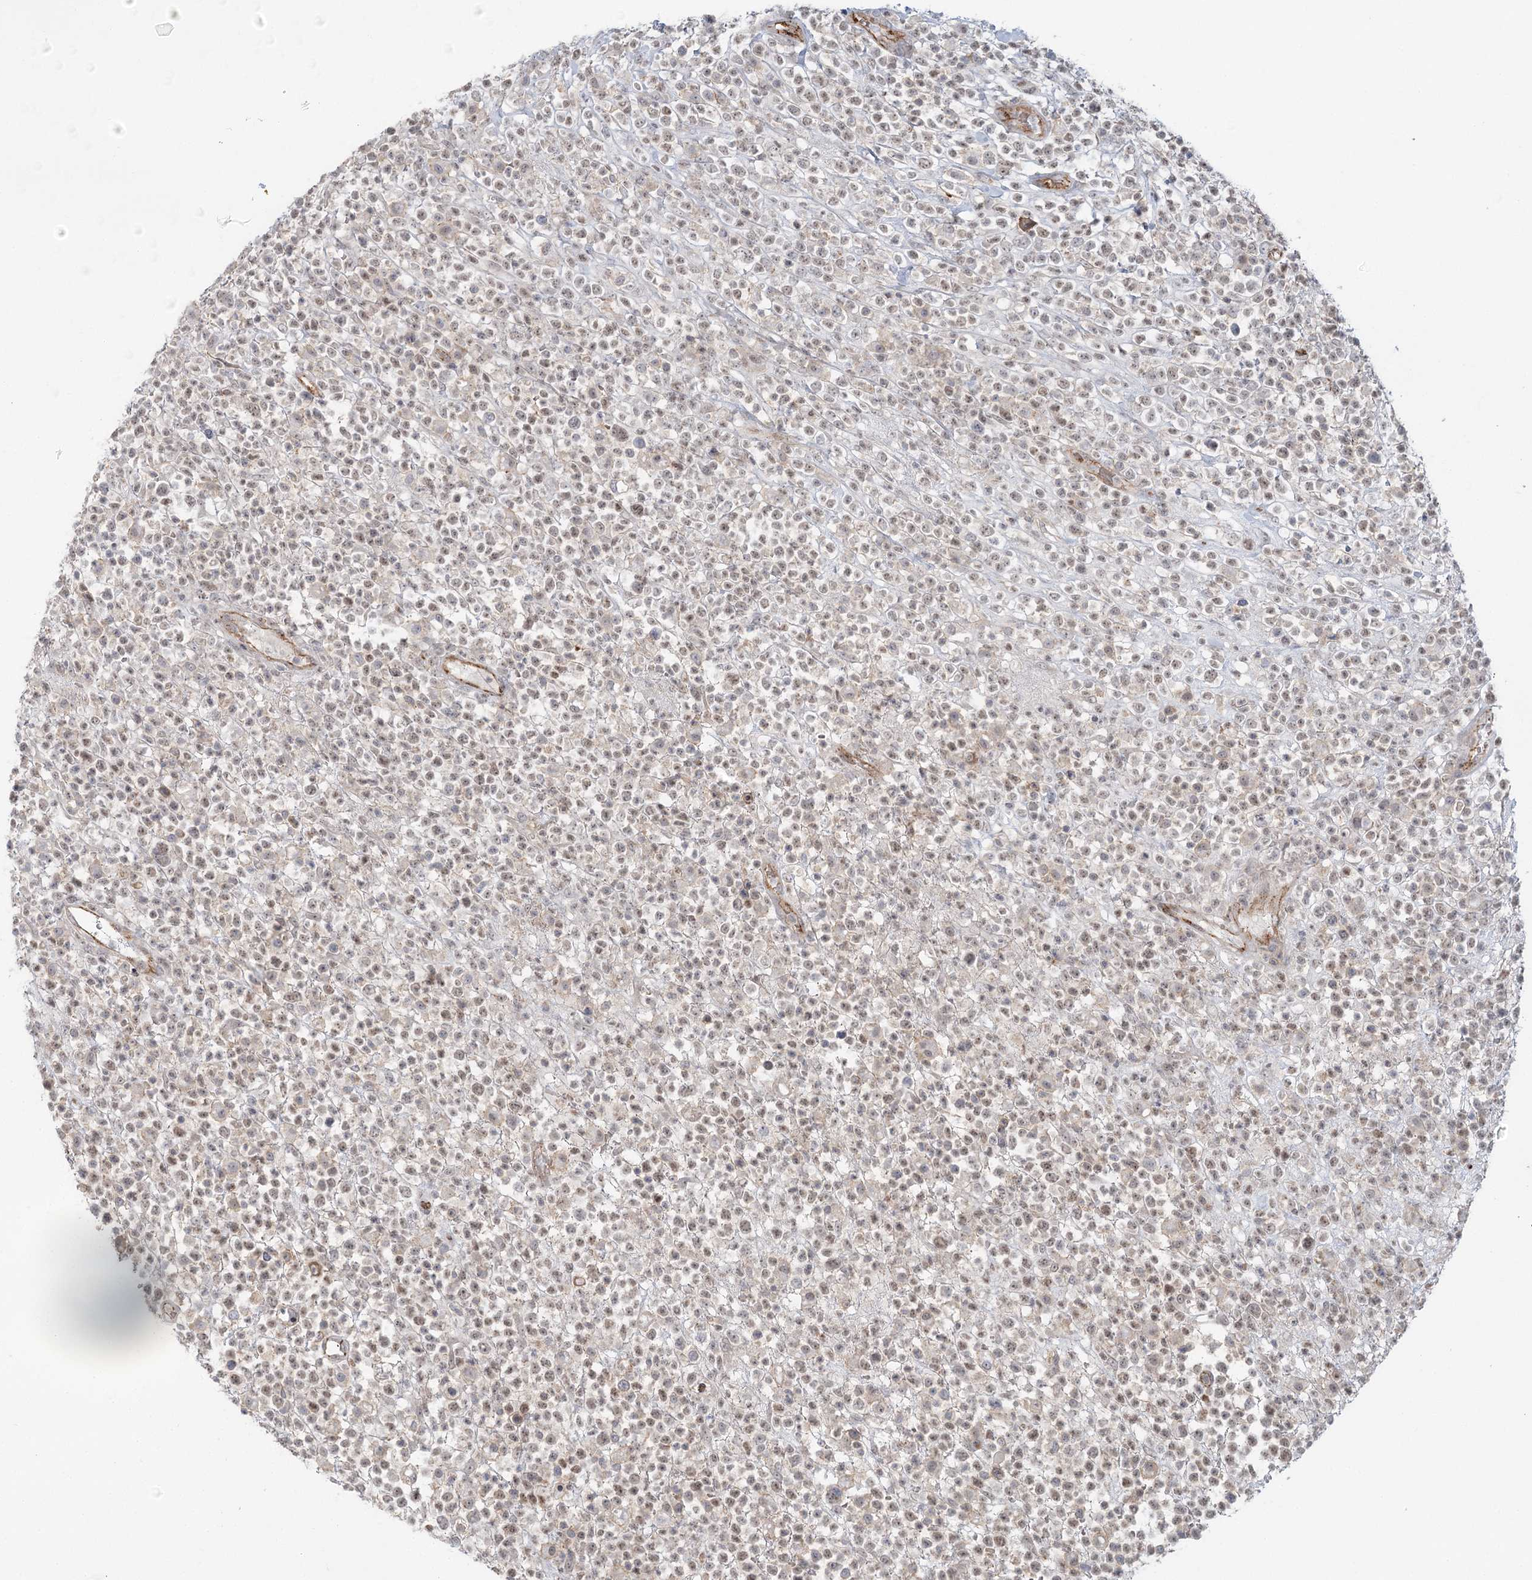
{"staining": {"intensity": "weak", "quantity": "25%-75%", "location": "nuclear"}, "tissue": "lymphoma", "cell_type": "Tumor cells", "image_type": "cancer", "snomed": [{"axis": "morphology", "description": "Malignant lymphoma, non-Hodgkin's type, High grade"}, {"axis": "topography", "description": "Colon"}], "caption": "An image of human lymphoma stained for a protein demonstrates weak nuclear brown staining in tumor cells.", "gene": "KBTBD4", "patient": {"sex": "female", "age": 53}}